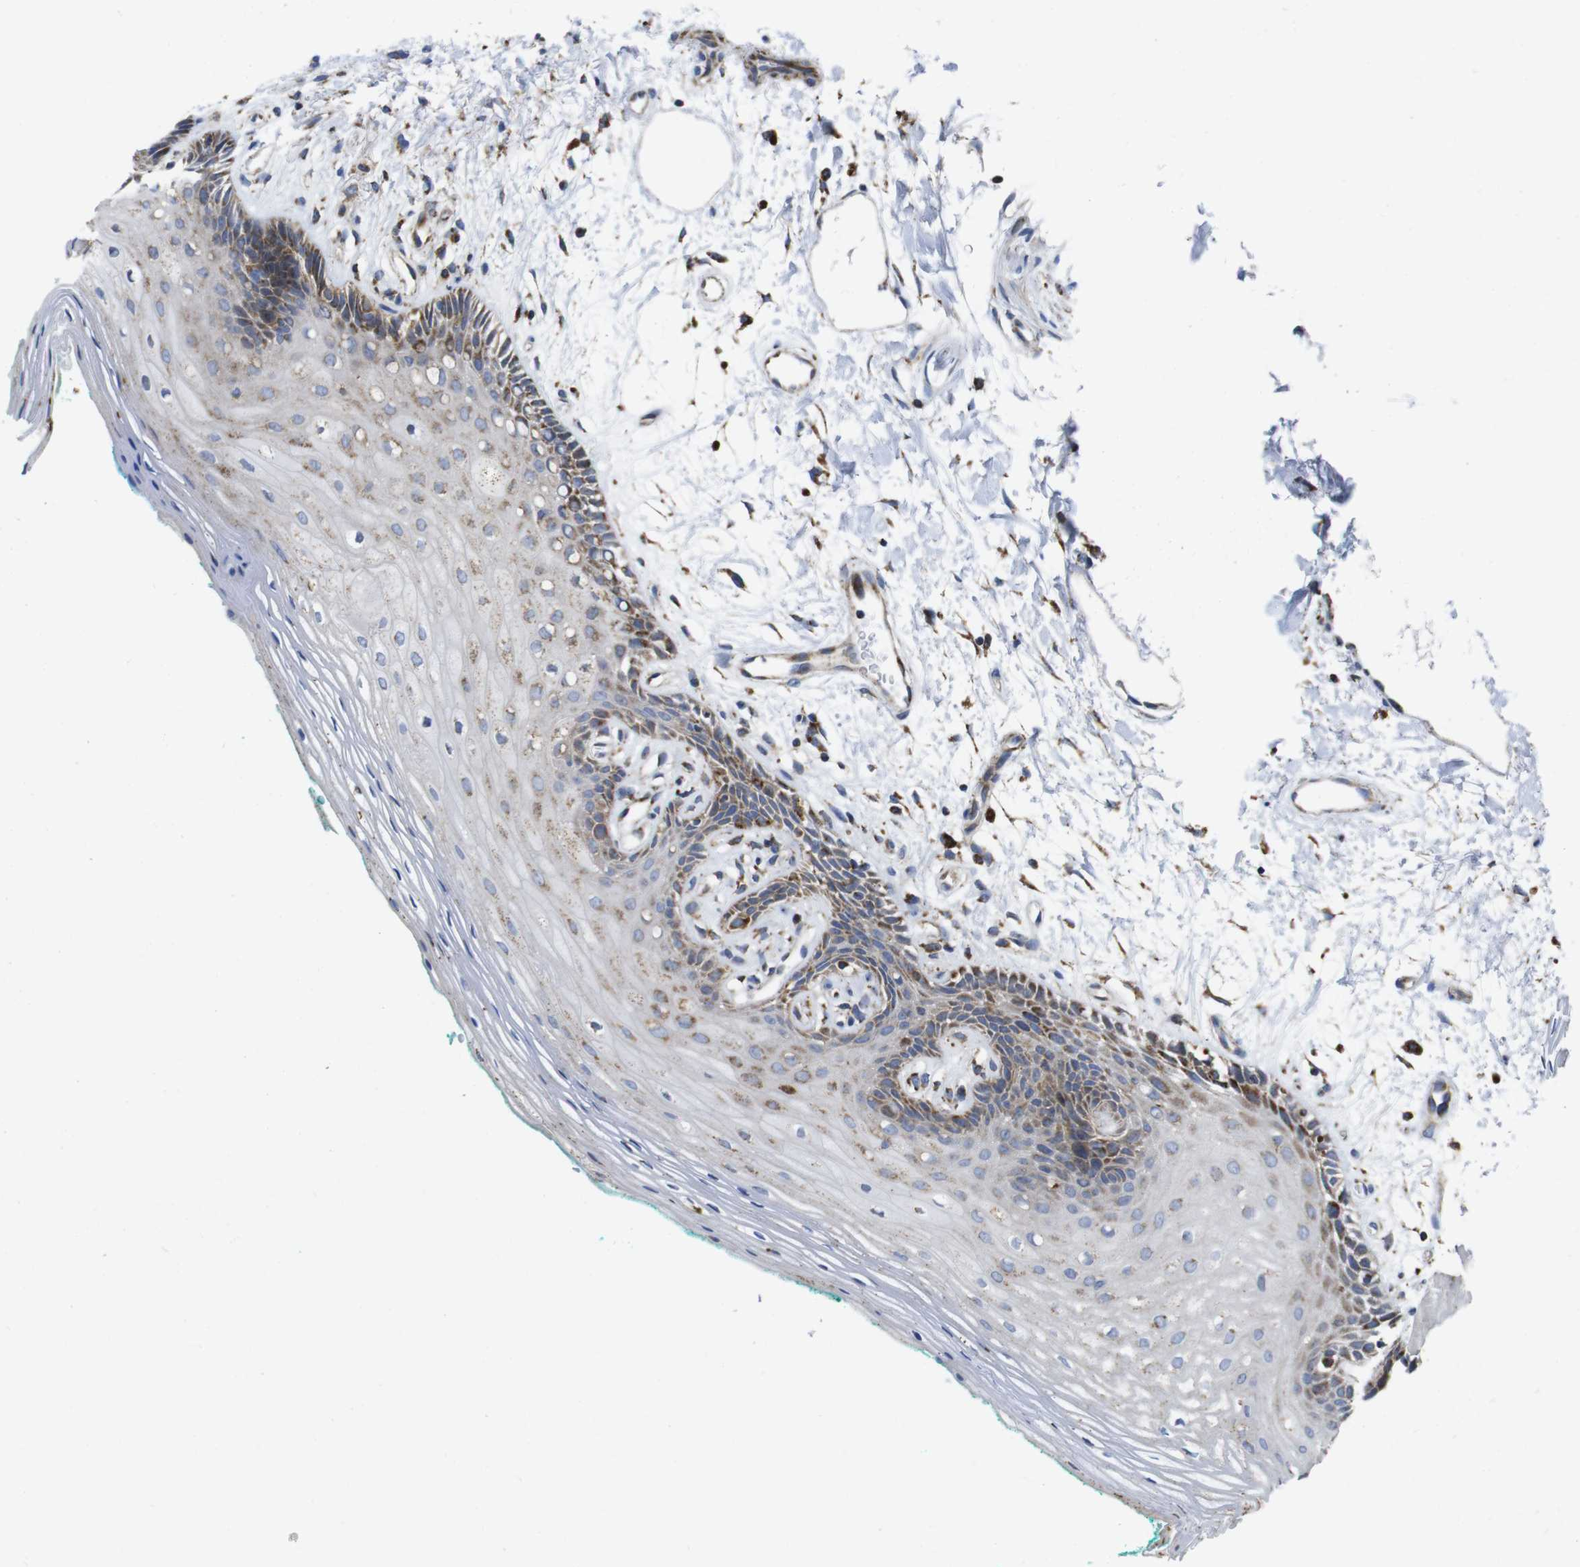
{"staining": {"intensity": "moderate", "quantity": "25%-75%", "location": "cytoplasmic/membranous"}, "tissue": "oral mucosa", "cell_type": "Squamous epithelial cells", "image_type": "normal", "snomed": [{"axis": "morphology", "description": "Normal tissue, NOS"}, {"axis": "topography", "description": "Skeletal muscle"}, {"axis": "topography", "description": "Oral tissue"}, {"axis": "topography", "description": "Peripheral nerve tissue"}], "caption": "IHC (DAB) staining of benign oral mucosa reveals moderate cytoplasmic/membranous protein staining in about 25%-75% of squamous epithelial cells. IHC stains the protein in brown and the nuclei are stained blue.", "gene": "TMEM192", "patient": {"sex": "female", "age": 84}}